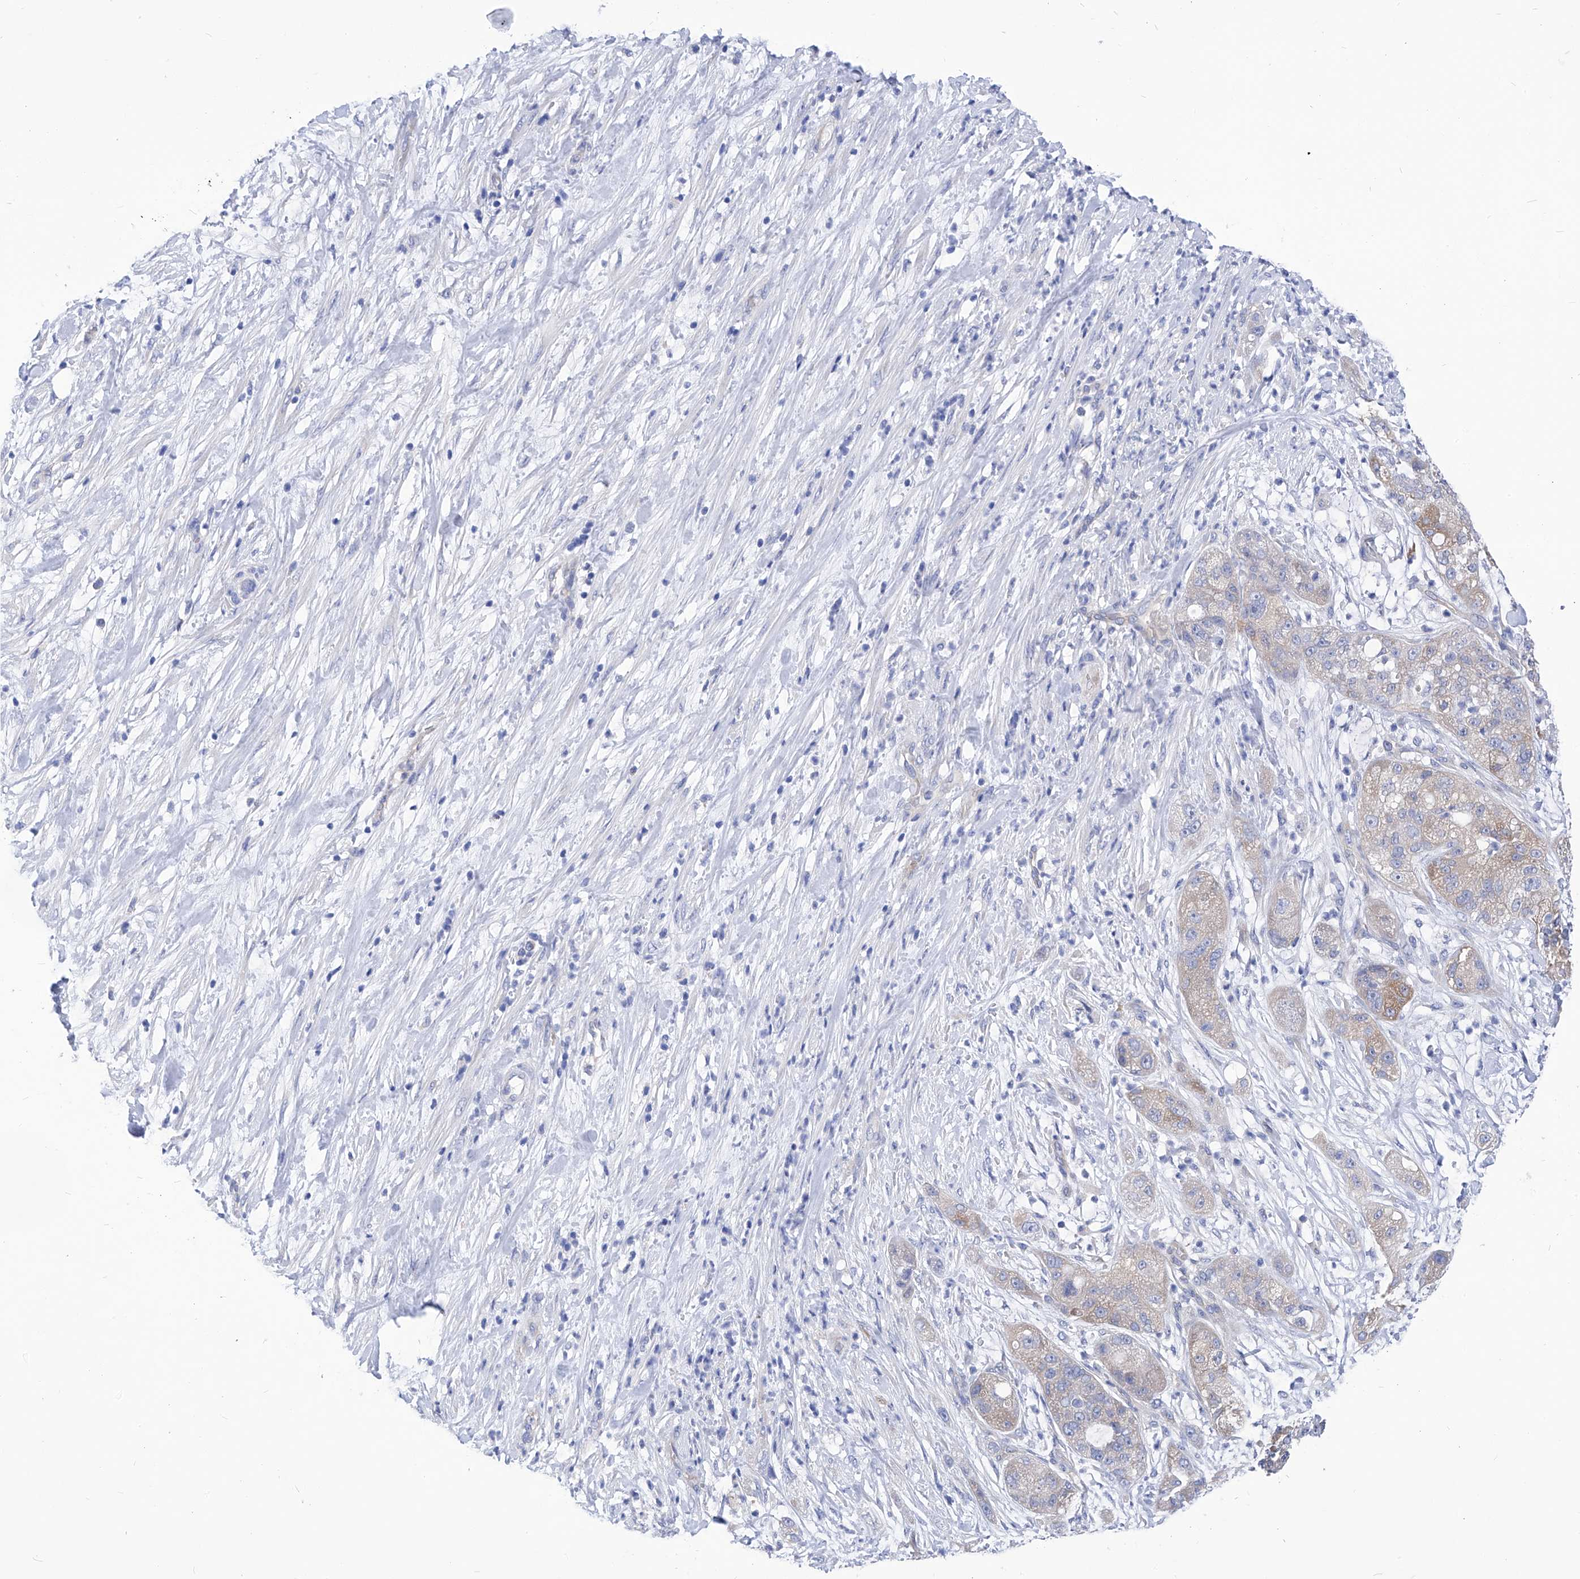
{"staining": {"intensity": "weak", "quantity": "25%-75%", "location": "cytoplasmic/membranous"}, "tissue": "pancreatic cancer", "cell_type": "Tumor cells", "image_type": "cancer", "snomed": [{"axis": "morphology", "description": "Adenocarcinoma, NOS"}, {"axis": "topography", "description": "Pancreas"}], "caption": "Tumor cells exhibit weak cytoplasmic/membranous positivity in approximately 25%-75% of cells in pancreatic cancer (adenocarcinoma). (DAB IHC with brightfield microscopy, high magnification).", "gene": "XPNPEP1", "patient": {"sex": "female", "age": 78}}